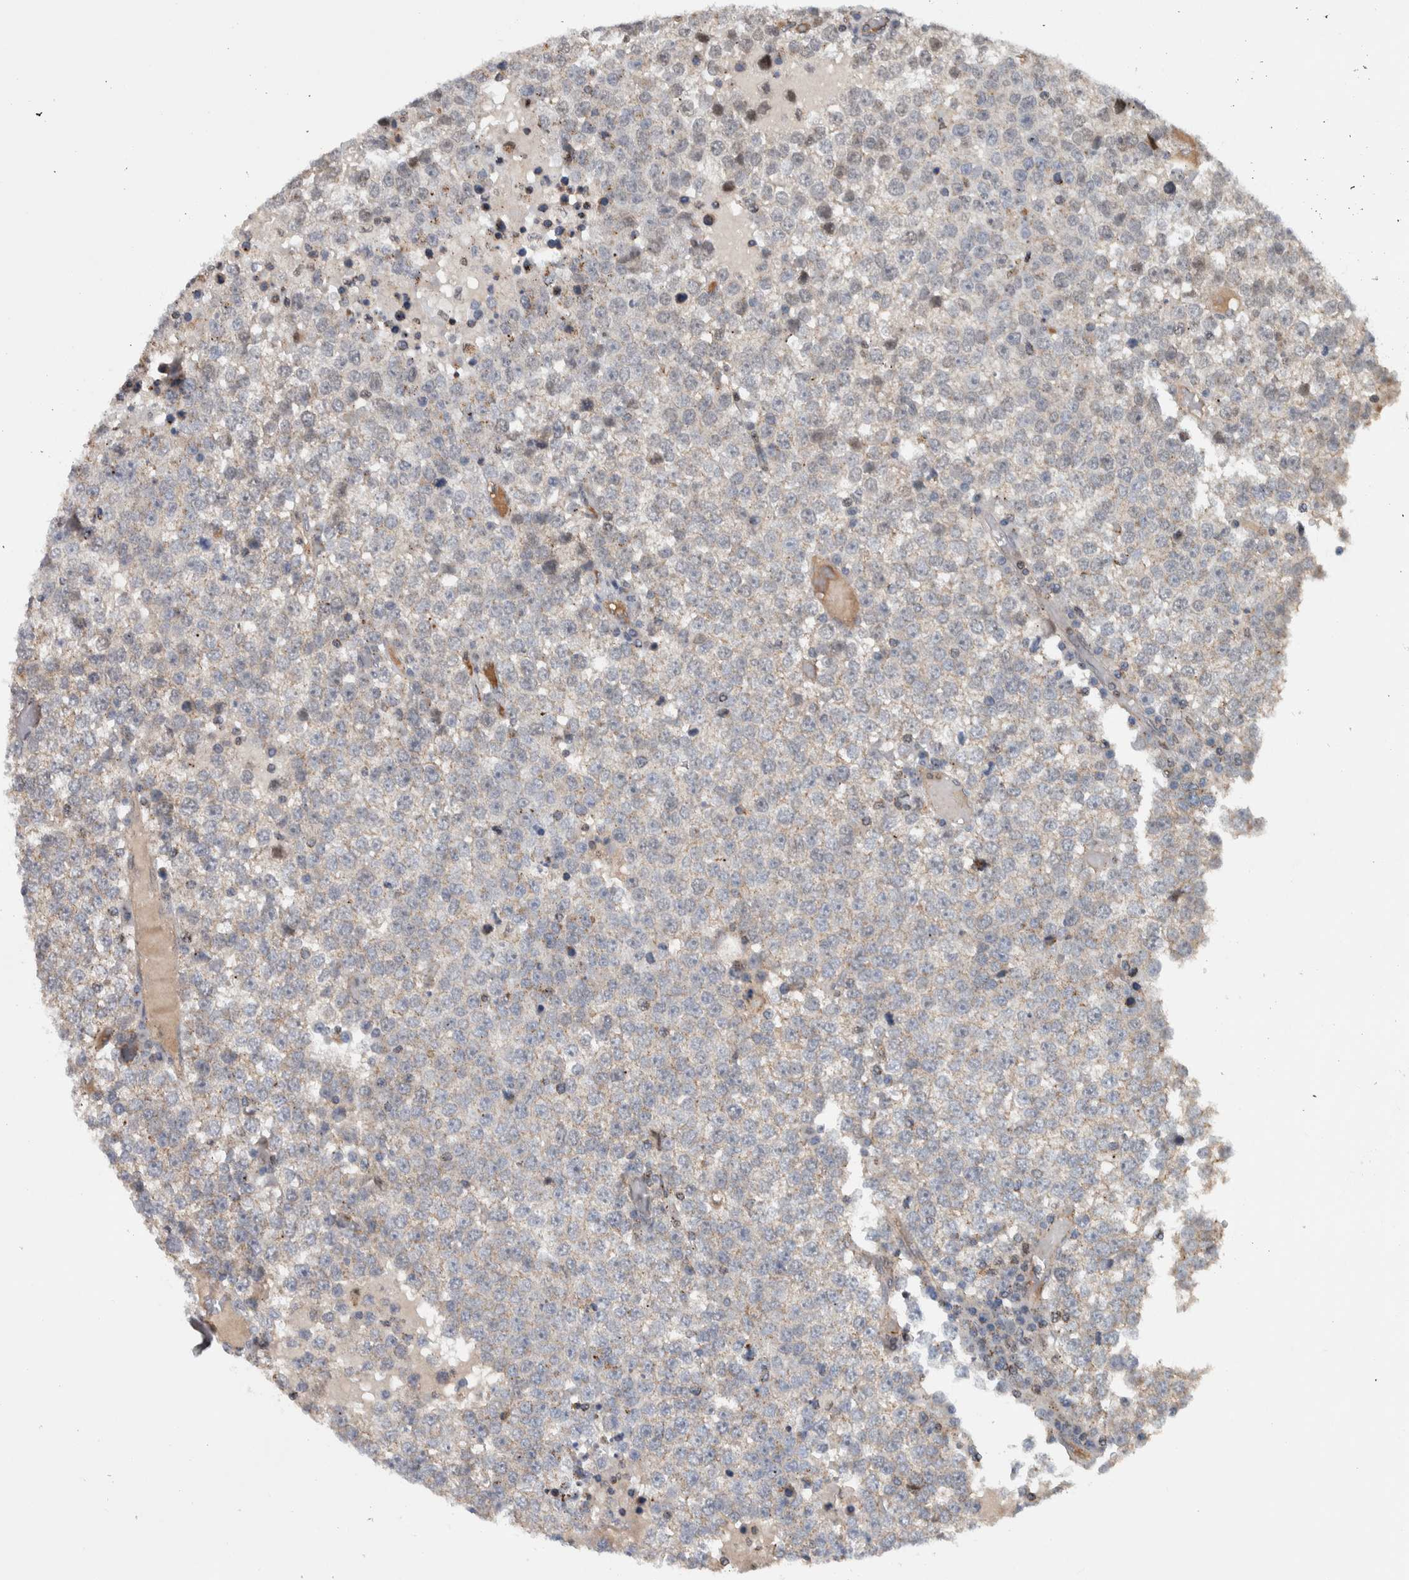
{"staining": {"intensity": "weak", "quantity": "<25%", "location": "cytoplasmic/membranous"}, "tissue": "testis cancer", "cell_type": "Tumor cells", "image_type": "cancer", "snomed": [{"axis": "morphology", "description": "Seminoma, NOS"}, {"axis": "topography", "description": "Testis"}], "caption": "A photomicrograph of testis cancer (seminoma) stained for a protein demonstrates no brown staining in tumor cells. (DAB immunohistochemistry visualized using brightfield microscopy, high magnification).", "gene": "MSL1", "patient": {"sex": "male", "age": 65}}